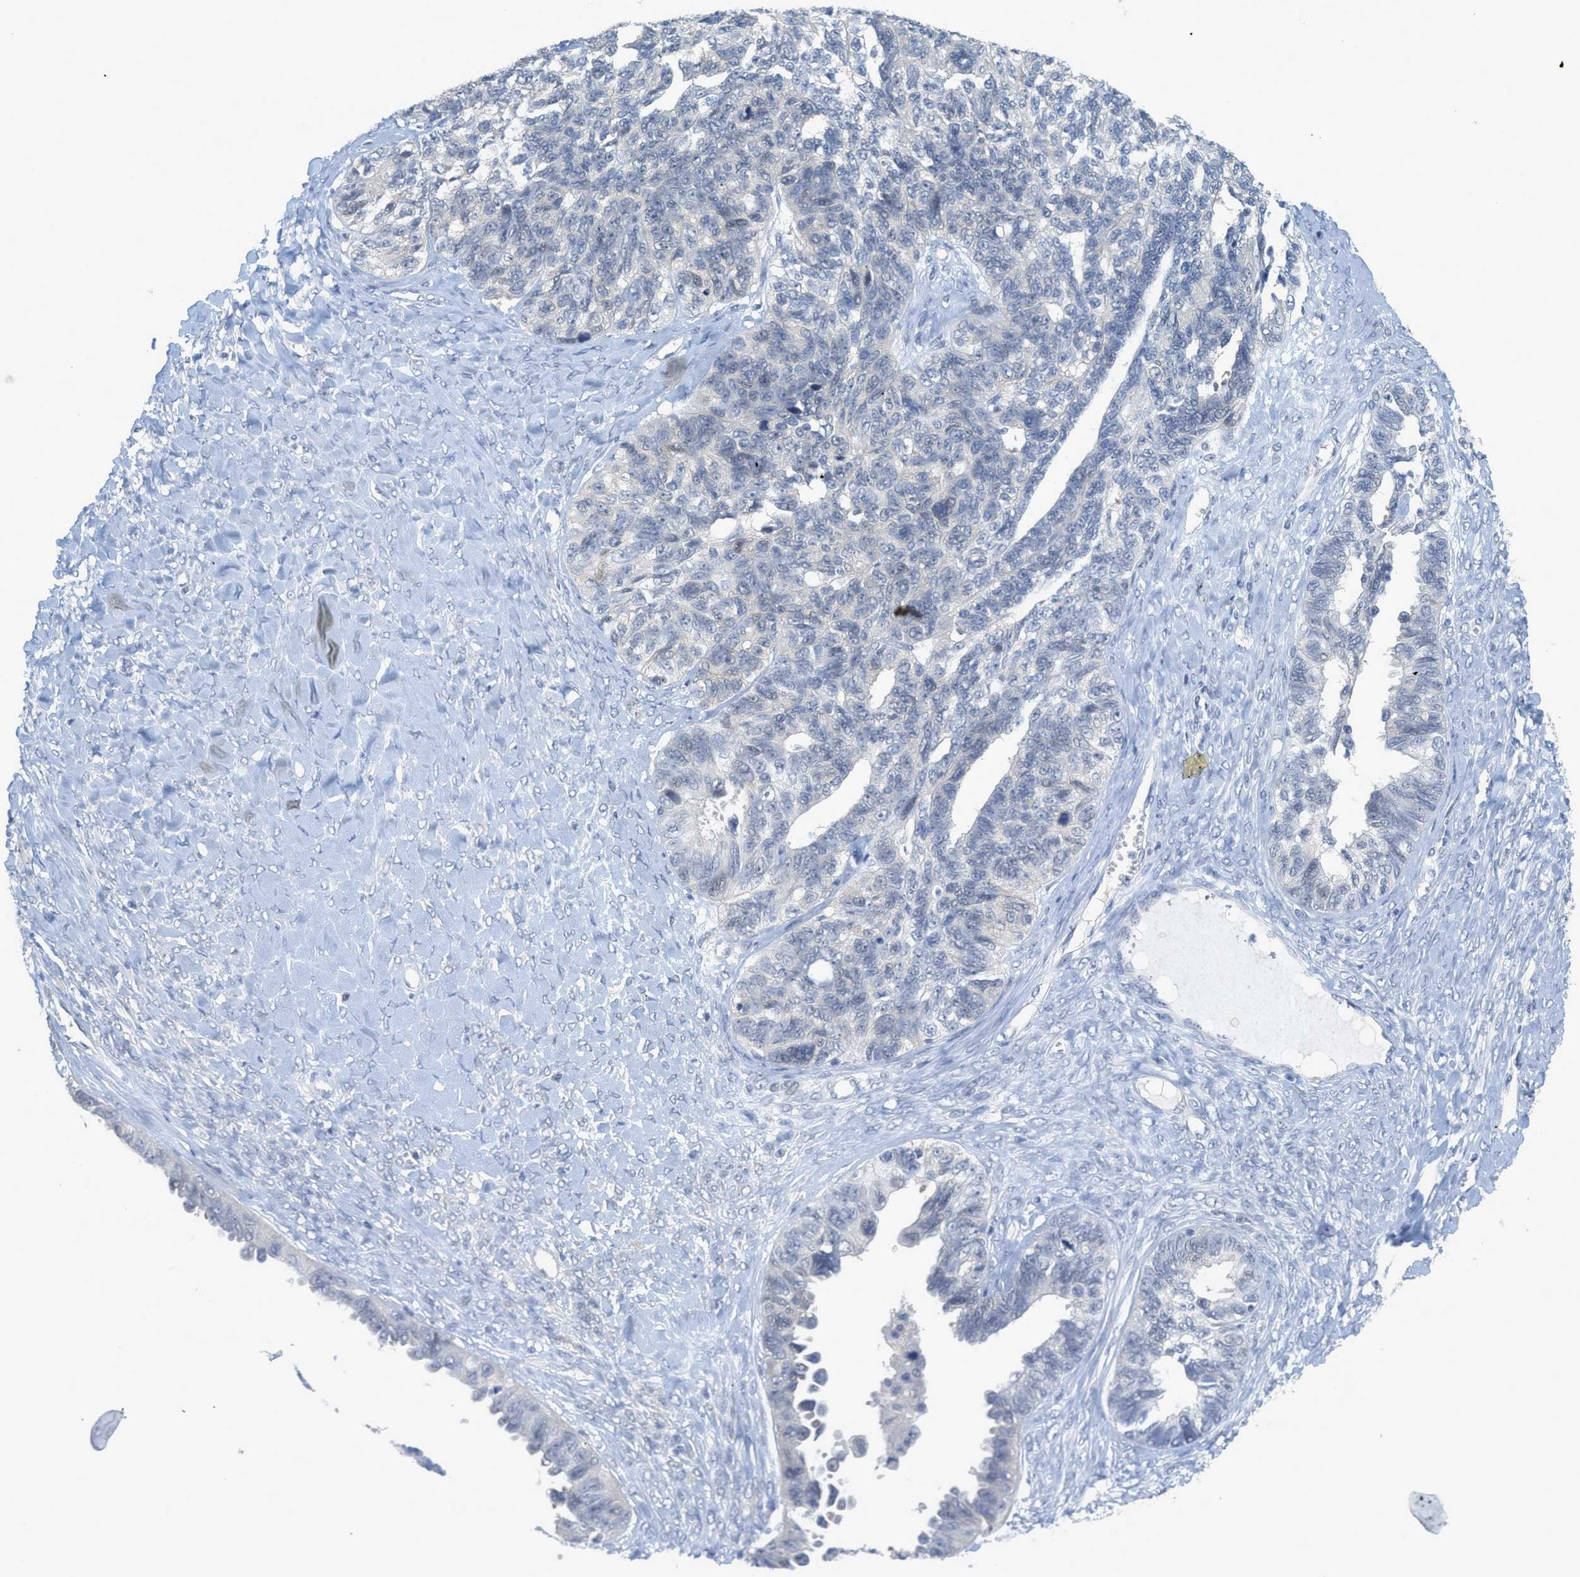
{"staining": {"intensity": "negative", "quantity": "none", "location": "none"}, "tissue": "ovarian cancer", "cell_type": "Tumor cells", "image_type": "cancer", "snomed": [{"axis": "morphology", "description": "Cystadenocarcinoma, serous, NOS"}, {"axis": "topography", "description": "Ovary"}], "caption": "Immunohistochemical staining of human ovarian cancer (serous cystadenocarcinoma) demonstrates no significant staining in tumor cells.", "gene": "TNFAIP1", "patient": {"sex": "female", "age": 79}}